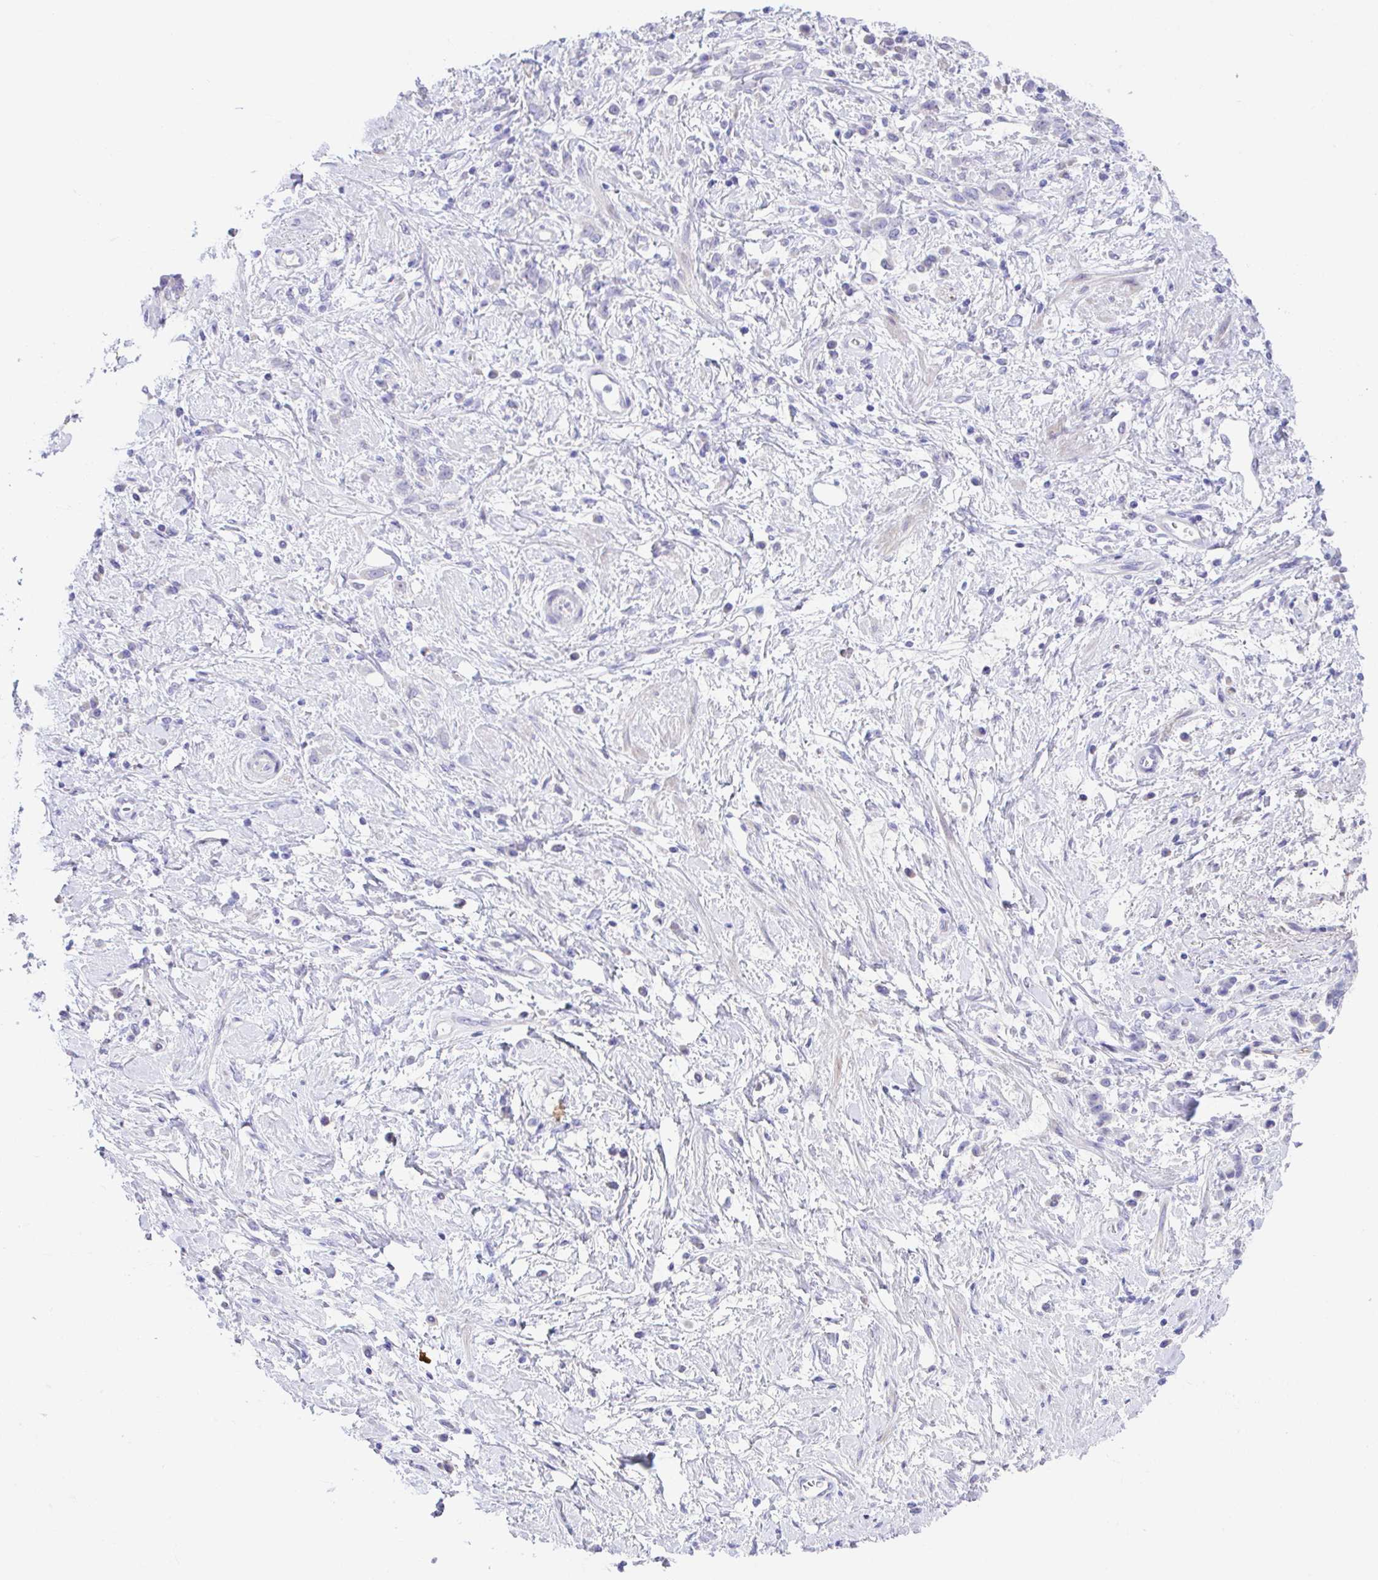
{"staining": {"intensity": "negative", "quantity": "none", "location": "none"}, "tissue": "stomach cancer", "cell_type": "Tumor cells", "image_type": "cancer", "snomed": [{"axis": "morphology", "description": "Adenocarcinoma, NOS"}, {"axis": "topography", "description": "Stomach"}], "caption": "This is an IHC photomicrograph of stomach cancer (adenocarcinoma). There is no expression in tumor cells.", "gene": "SLC16A6", "patient": {"sex": "female", "age": 60}}